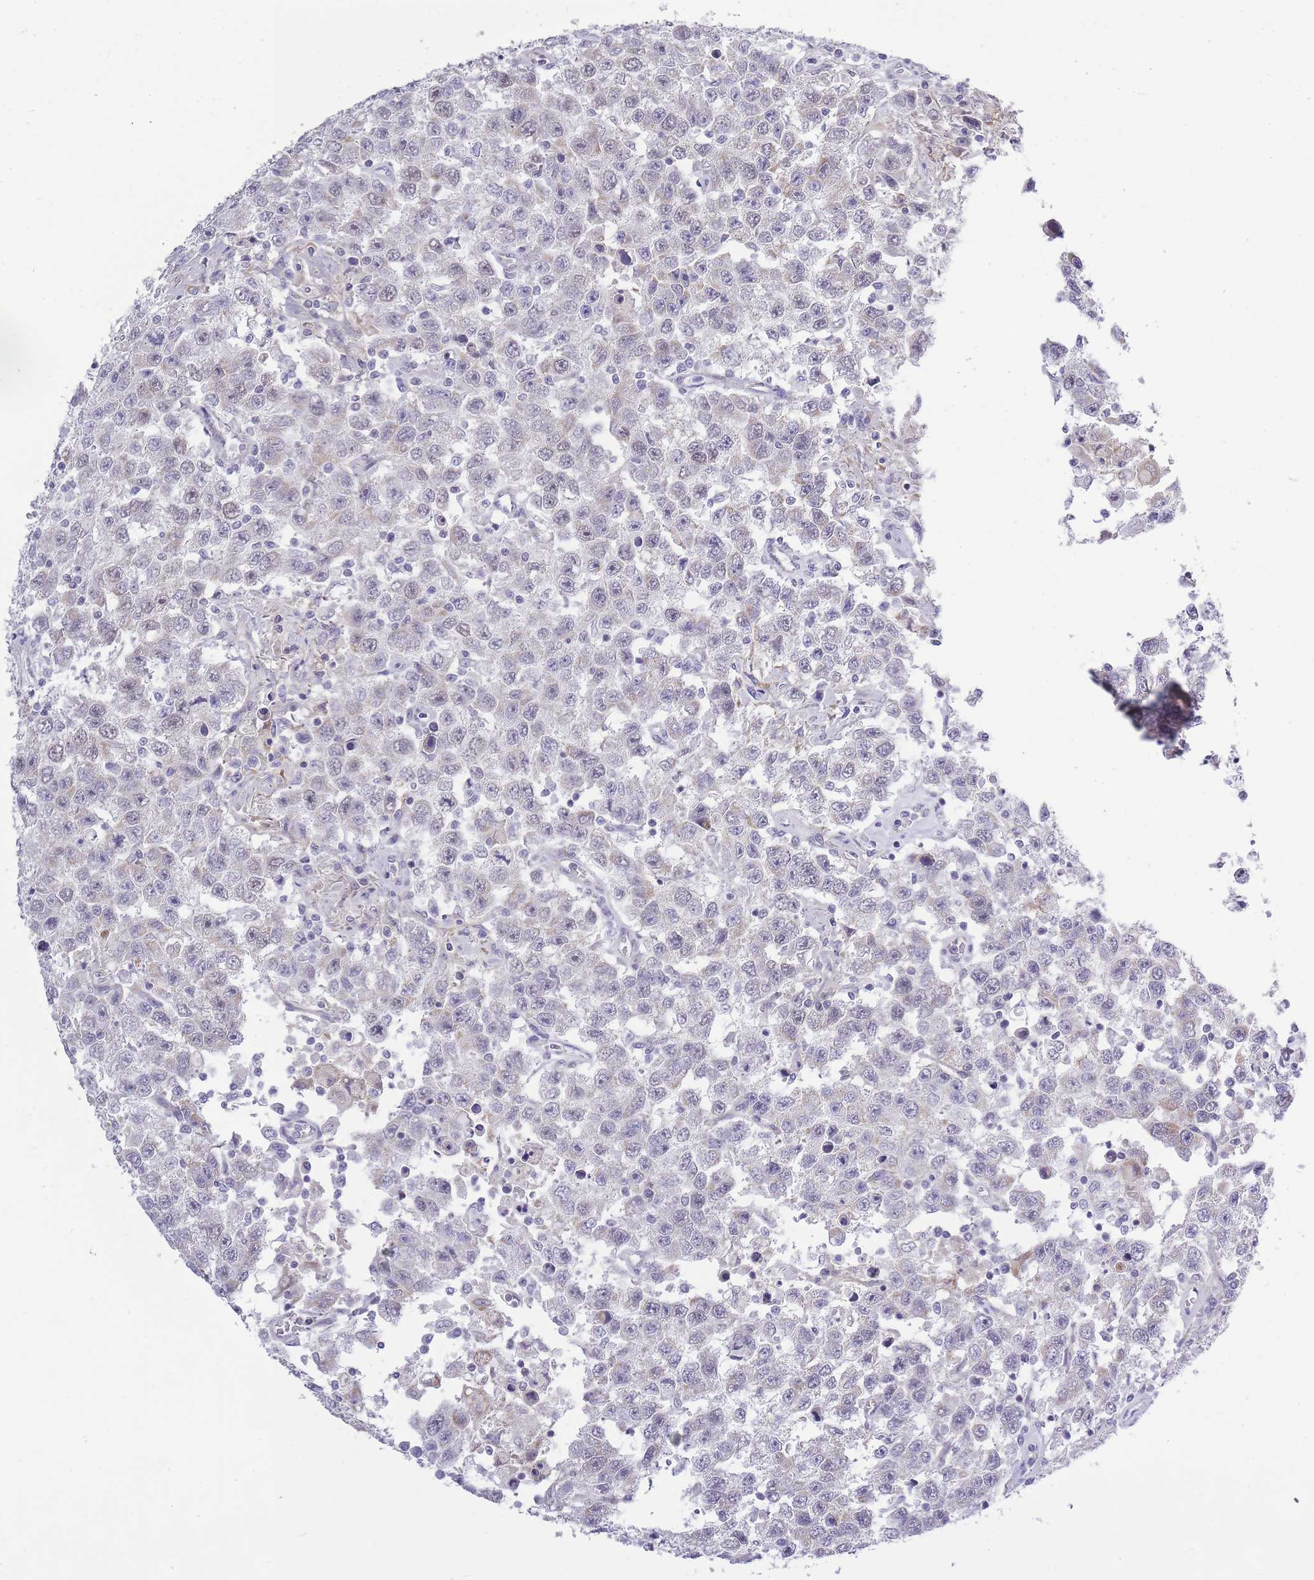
{"staining": {"intensity": "negative", "quantity": "none", "location": "none"}, "tissue": "testis cancer", "cell_type": "Tumor cells", "image_type": "cancer", "snomed": [{"axis": "morphology", "description": "Seminoma, NOS"}, {"axis": "topography", "description": "Testis"}], "caption": "A photomicrograph of testis cancer (seminoma) stained for a protein displays no brown staining in tumor cells. The staining was performed using DAB (3,3'-diaminobenzidine) to visualize the protein expression in brown, while the nuclei were stained in blue with hematoxylin (Magnification: 20x).", "gene": "ZBTB24", "patient": {"sex": "male", "age": 41}}